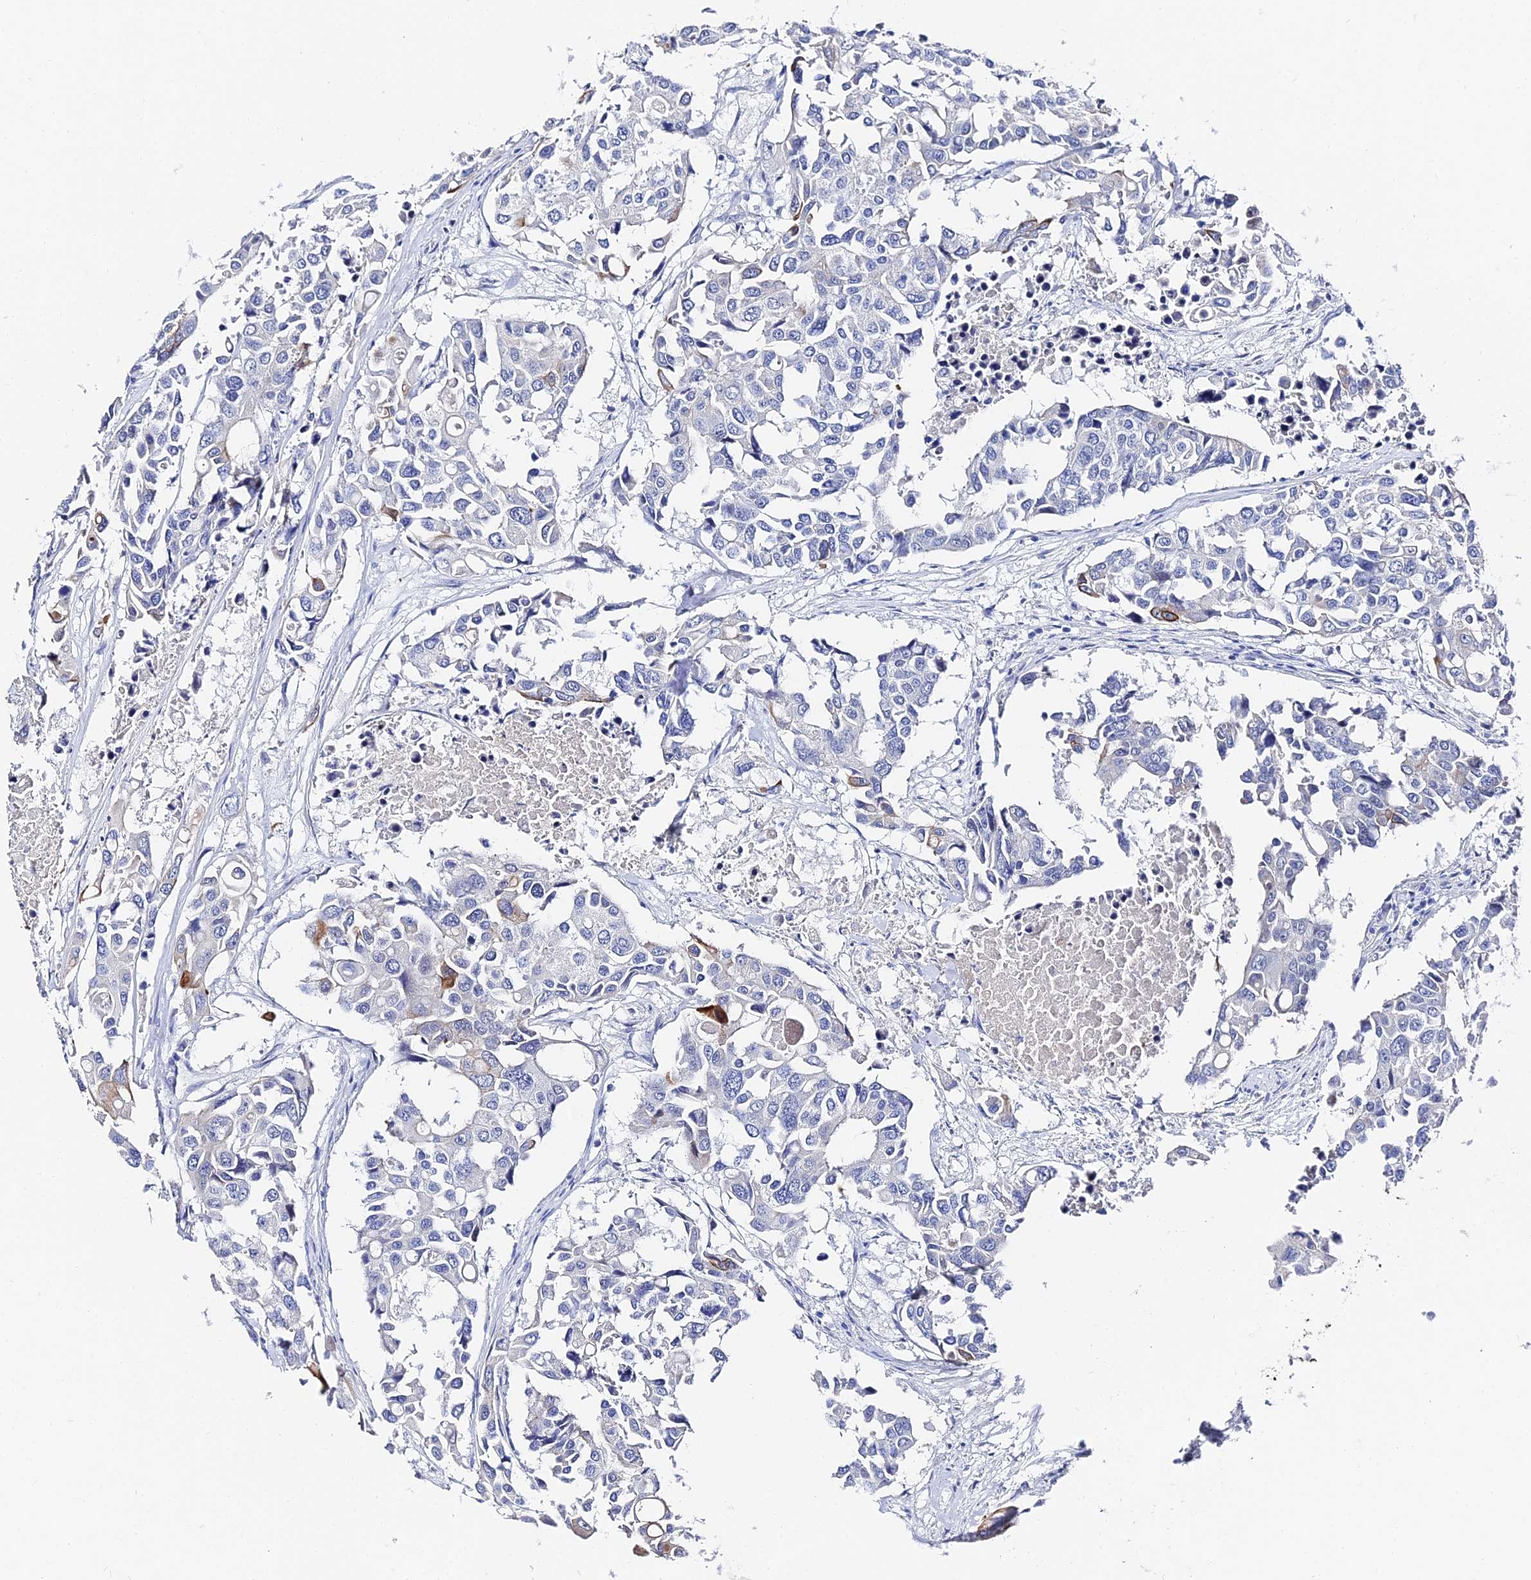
{"staining": {"intensity": "strong", "quantity": "<25%", "location": "cytoplasmic/membranous"}, "tissue": "colorectal cancer", "cell_type": "Tumor cells", "image_type": "cancer", "snomed": [{"axis": "morphology", "description": "Adenocarcinoma, NOS"}, {"axis": "topography", "description": "Colon"}], "caption": "The histopathology image exhibits staining of colorectal cancer (adenocarcinoma), revealing strong cytoplasmic/membranous protein positivity (brown color) within tumor cells. (Stains: DAB in brown, nuclei in blue, Microscopy: brightfield microscopy at high magnification).", "gene": "KRT17", "patient": {"sex": "male", "age": 77}}